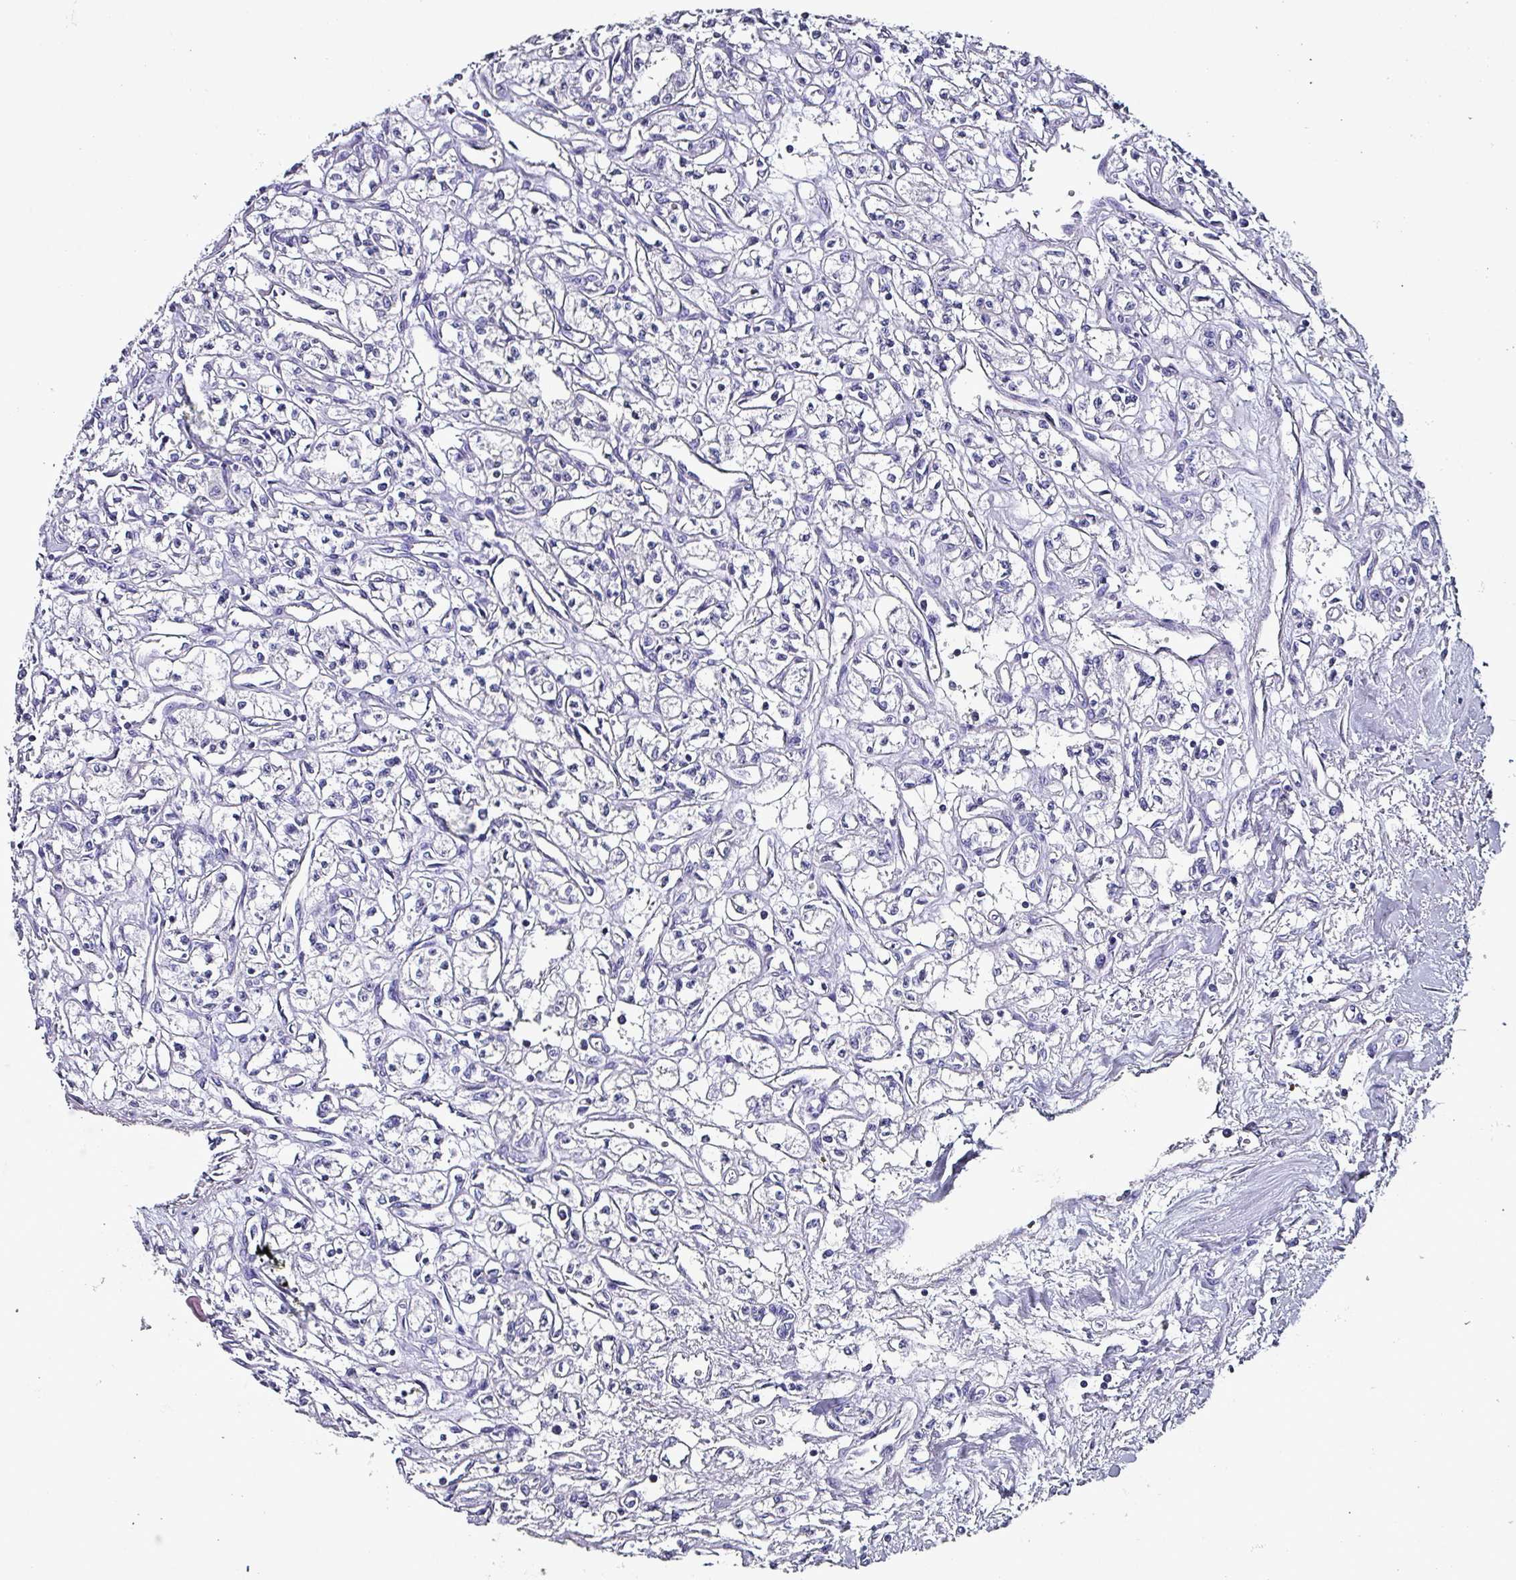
{"staining": {"intensity": "negative", "quantity": "none", "location": "none"}, "tissue": "renal cancer", "cell_type": "Tumor cells", "image_type": "cancer", "snomed": [{"axis": "morphology", "description": "Adenocarcinoma, NOS"}, {"axis": "topography", "description": "Kidney"}], "caption": "Immunohistochemistry (IHC) histopathology image of adenocarcinoma (renal) stained for a protein (brown), which reveals no positivity in tumor cells.", "gene": "KRT6C", "patient": {"sex": "male", "age": 56}}